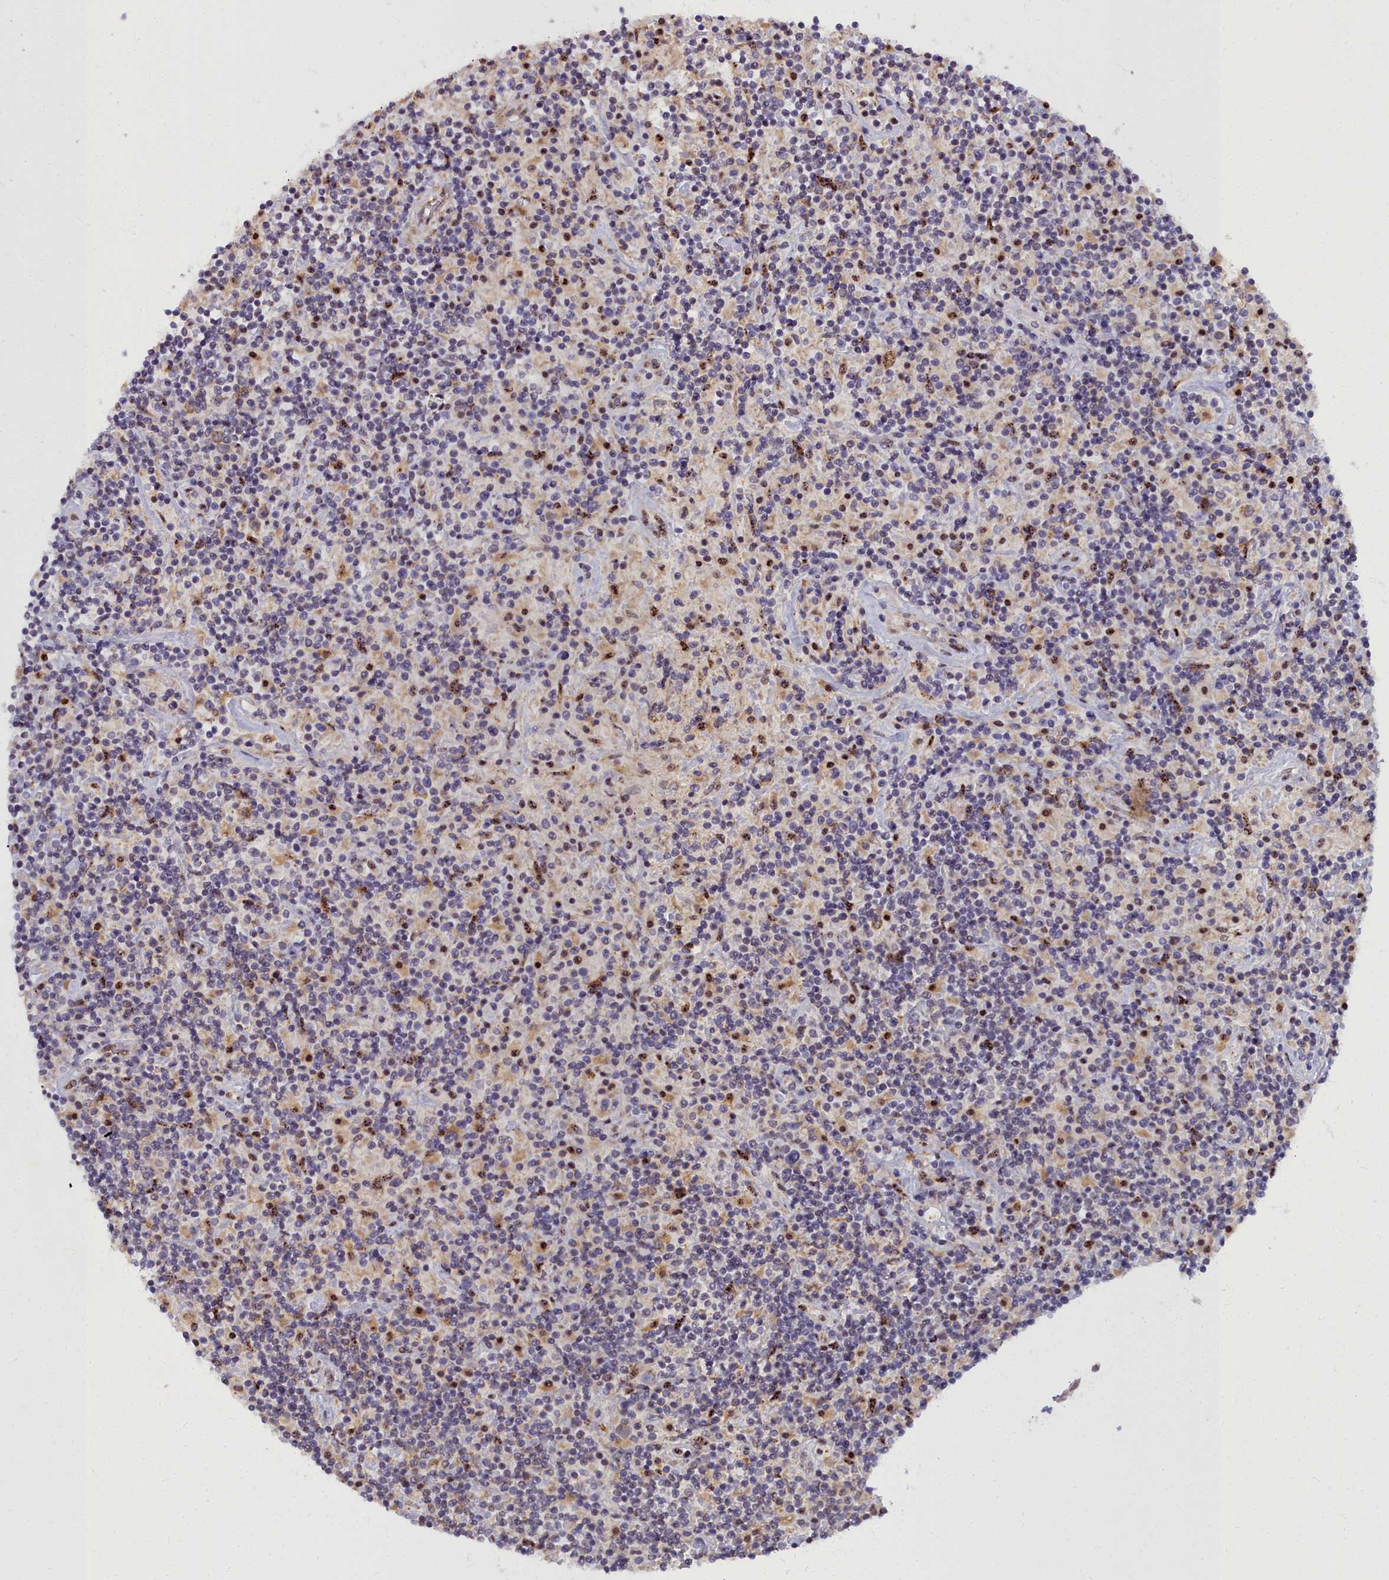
{"staining": {"intensity": "moderate", "quantity": ">75%", "location": "cytoplasmic/membranous,nuclear"}, "tissue": "lymphoma", "cell_type": "Tumor cells", "image_type": "cancer", "snomed": [{"axis": "morphology", "description": "Hodgkin's disease, NOS"}, {"axis": "topography", "description": "Lymph node"}], "caption": "Immunohistochemistry (IHC) photomicrograph of lymphoma stained for a protein (brown), which exhibits medium levels of moderate cytoplasmic/membranous and nuclear staining in approximately >75% of tumor cells.", "gene": "WDPCP", "patient": {"sex": "male", "age": 70}}